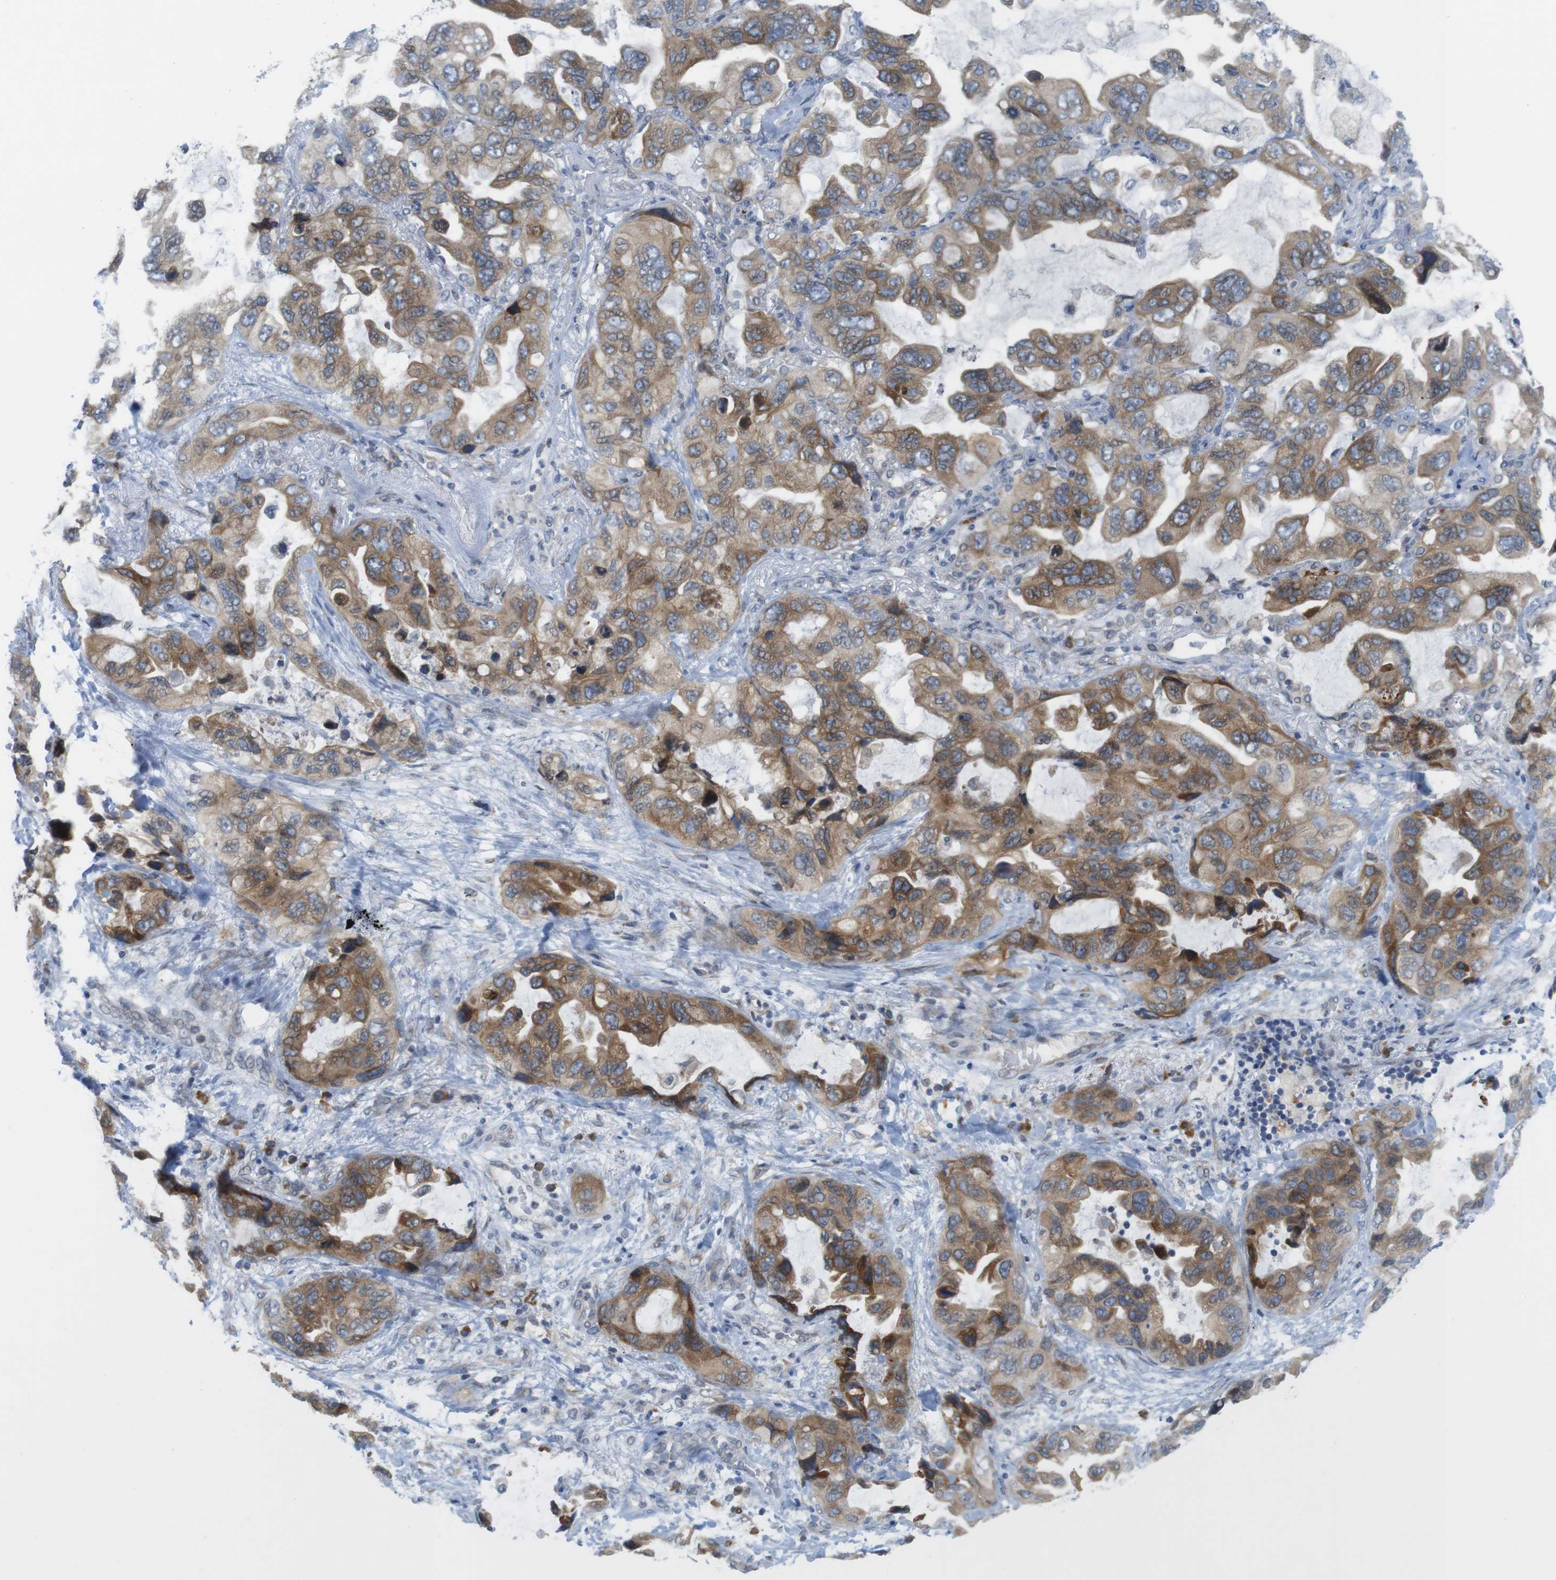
{"staining": {"intensity": "moderate", "quantity": ">75%", "location": "cytoplasmic/membranous"}, "tissue": "lung cancer", "cell_type": "Tumor cells", "image_type": "cancer", "snomed": [{"axis": "morphology", "description": "Squamous cell carcinoma, NOS"}, {"axis": "topography", "description": "Lung"}], "caption": "DAB immunohistochemical staining of lung squamous cell carcinoma demonstrates moderate cytoplasmic/membranous protein staining in about >75% of tumor cells.", "gene": "ERGIC3", "patient": {"sex": "female", "age": 73}}